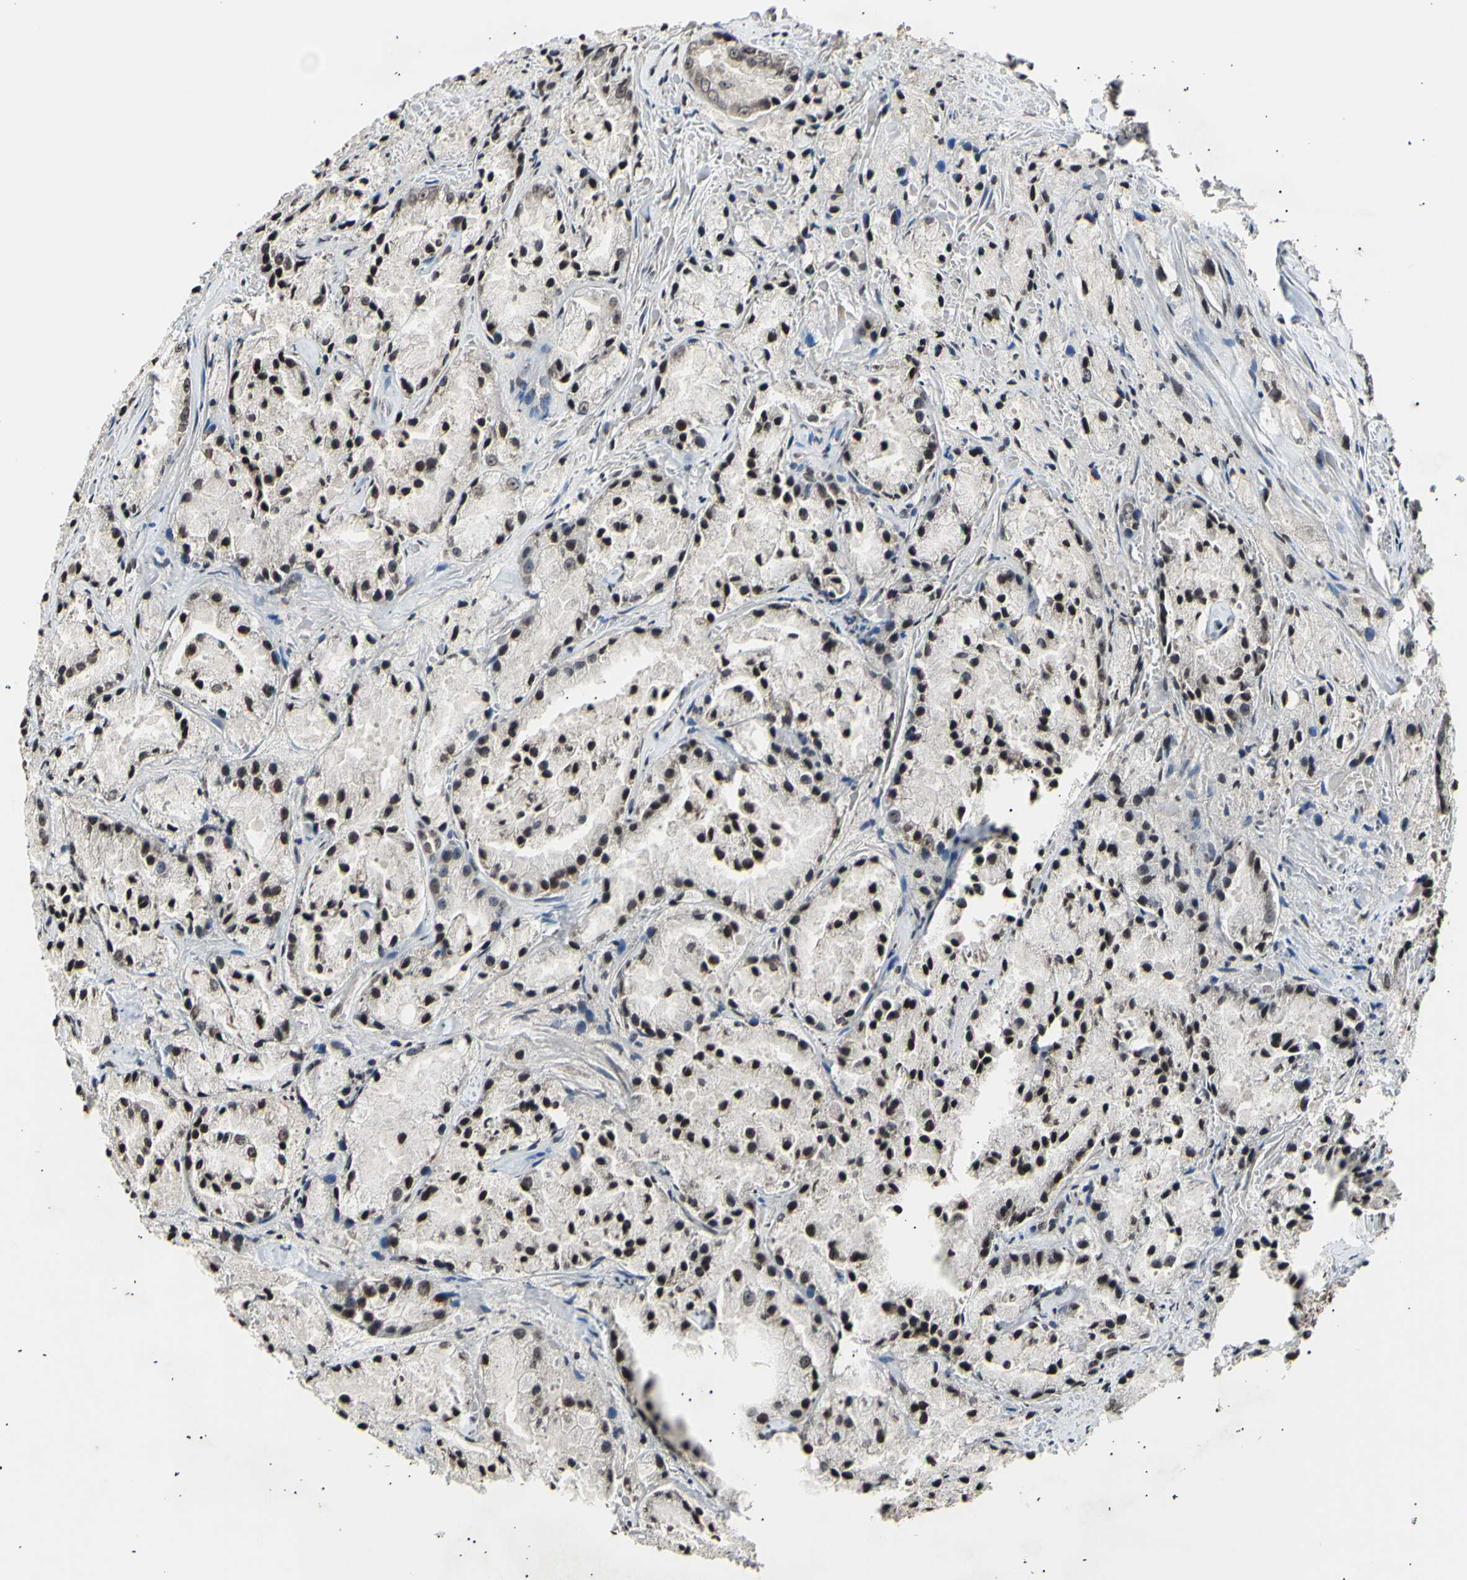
{"staining": {"intensity": "weak", "quantity": ">75%", "location": "nuclear"}, "tissue": "prostate cancer", "cell_type": "Tumor cells", "image_type": "cancer", "snomed": [{"axis": "morphology", "description": "Adenocarcinoma, Low grade"}, {"axis": "topography", "description": "Prostate"}], "caption": "Immunohistochemical staining of prostate low-grade adenocarcinoma reveals low levels of weak nuclear staining in about >75% of tumor cells.", "gene": "ANAPC7", "patient": {"sex": "male", "age": 64}}